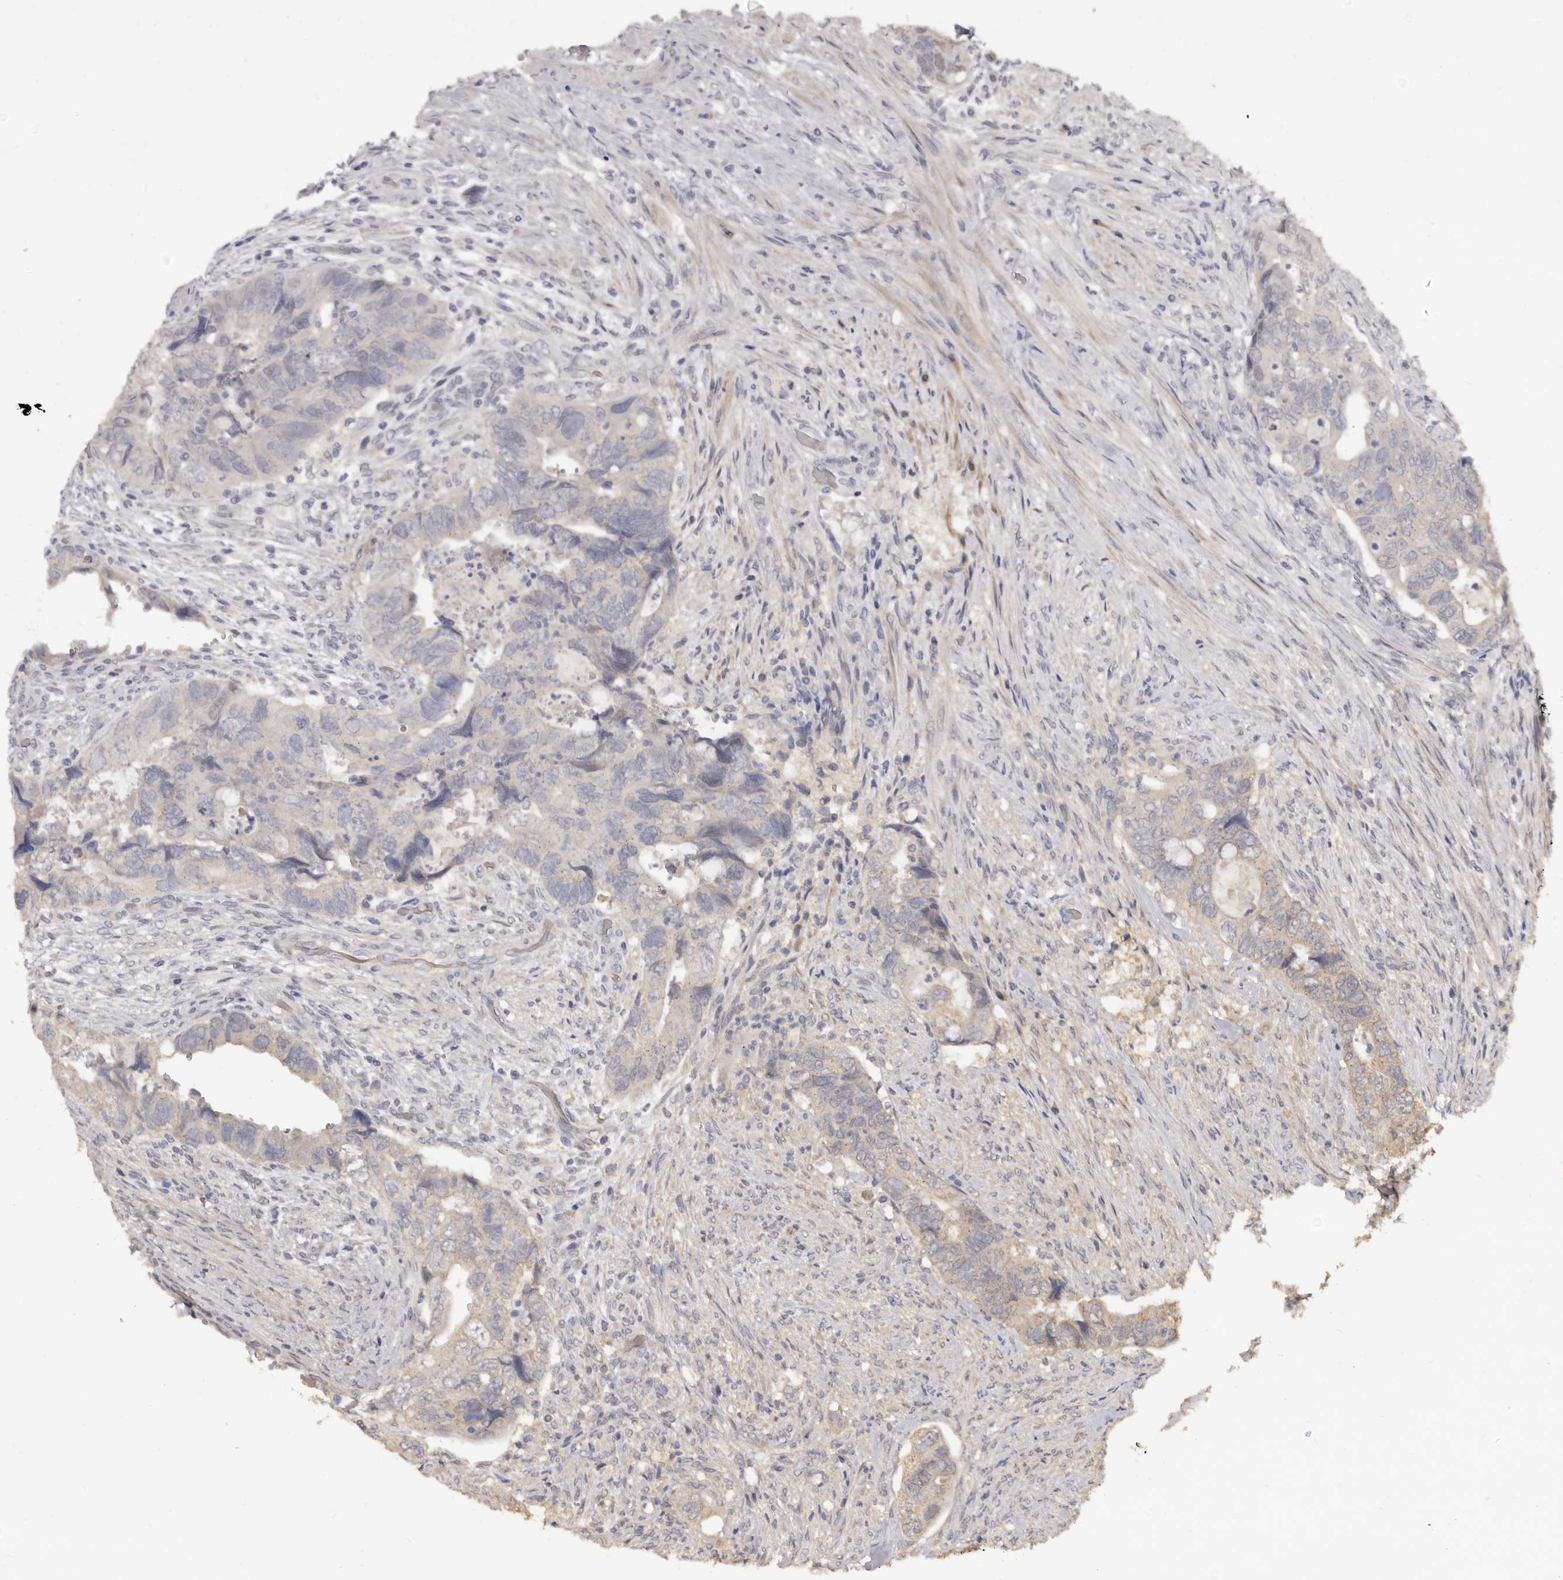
{"staining": {"intensity": "weak", "quantity": "<25%", "location": "cytoplasmic/membranous"}, "tissue": "colorectal cancer", "cell_type": "Tumor cells", "image_type": "cancer", "snomed": [{"axis": "morphology", "description": "Adenocarcinoma, NOS"}, {"axis": "topography", "description": "Rectum"}], "caption": "IHC micrograph of neoplastic tissue: human colorectal adenocarcinoma stained with DAB (3,3'-diaminobenzidine) reveals no significant protein expression in tumor cells.", "gene": "INAVA", "patient": {"sex": "male", "age": 63}}